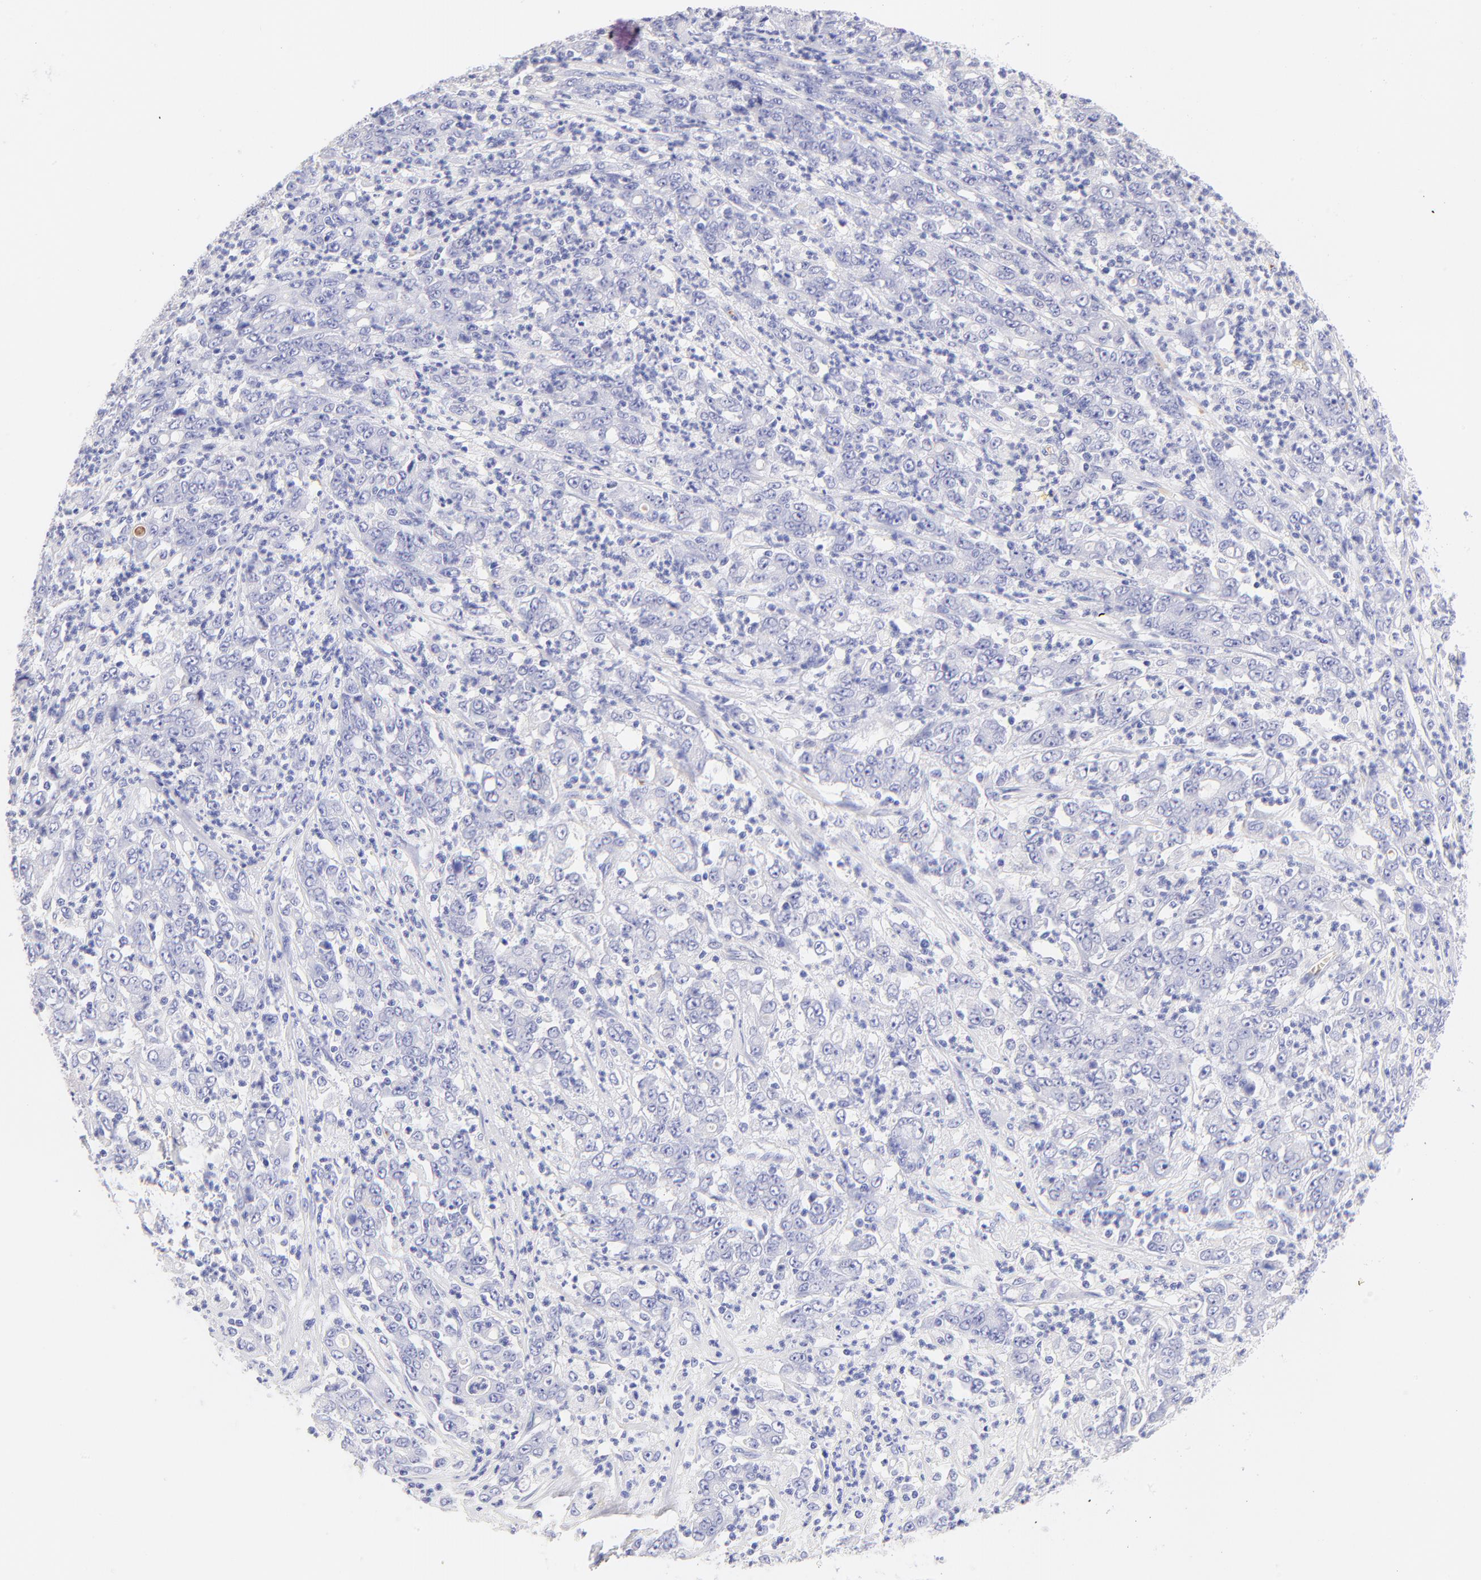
{"staining": {"intensity": "negative", "quantity": "none", "location": "none"}, "tissue": "stomach cancer", "cell_type": "Tumor cells", "image_type": "cancer", "snomed": [{"axis": "morphology", "description": "Adenocarcinoma, NOS"}, {"axis": "topography", "description": "Stomach, lower"}], "caption": "Tumor cells are negative for protein expression in human stomach cancer.", "gene": "FRMPD3", "patient": {"sex": "female", "age": 71}}